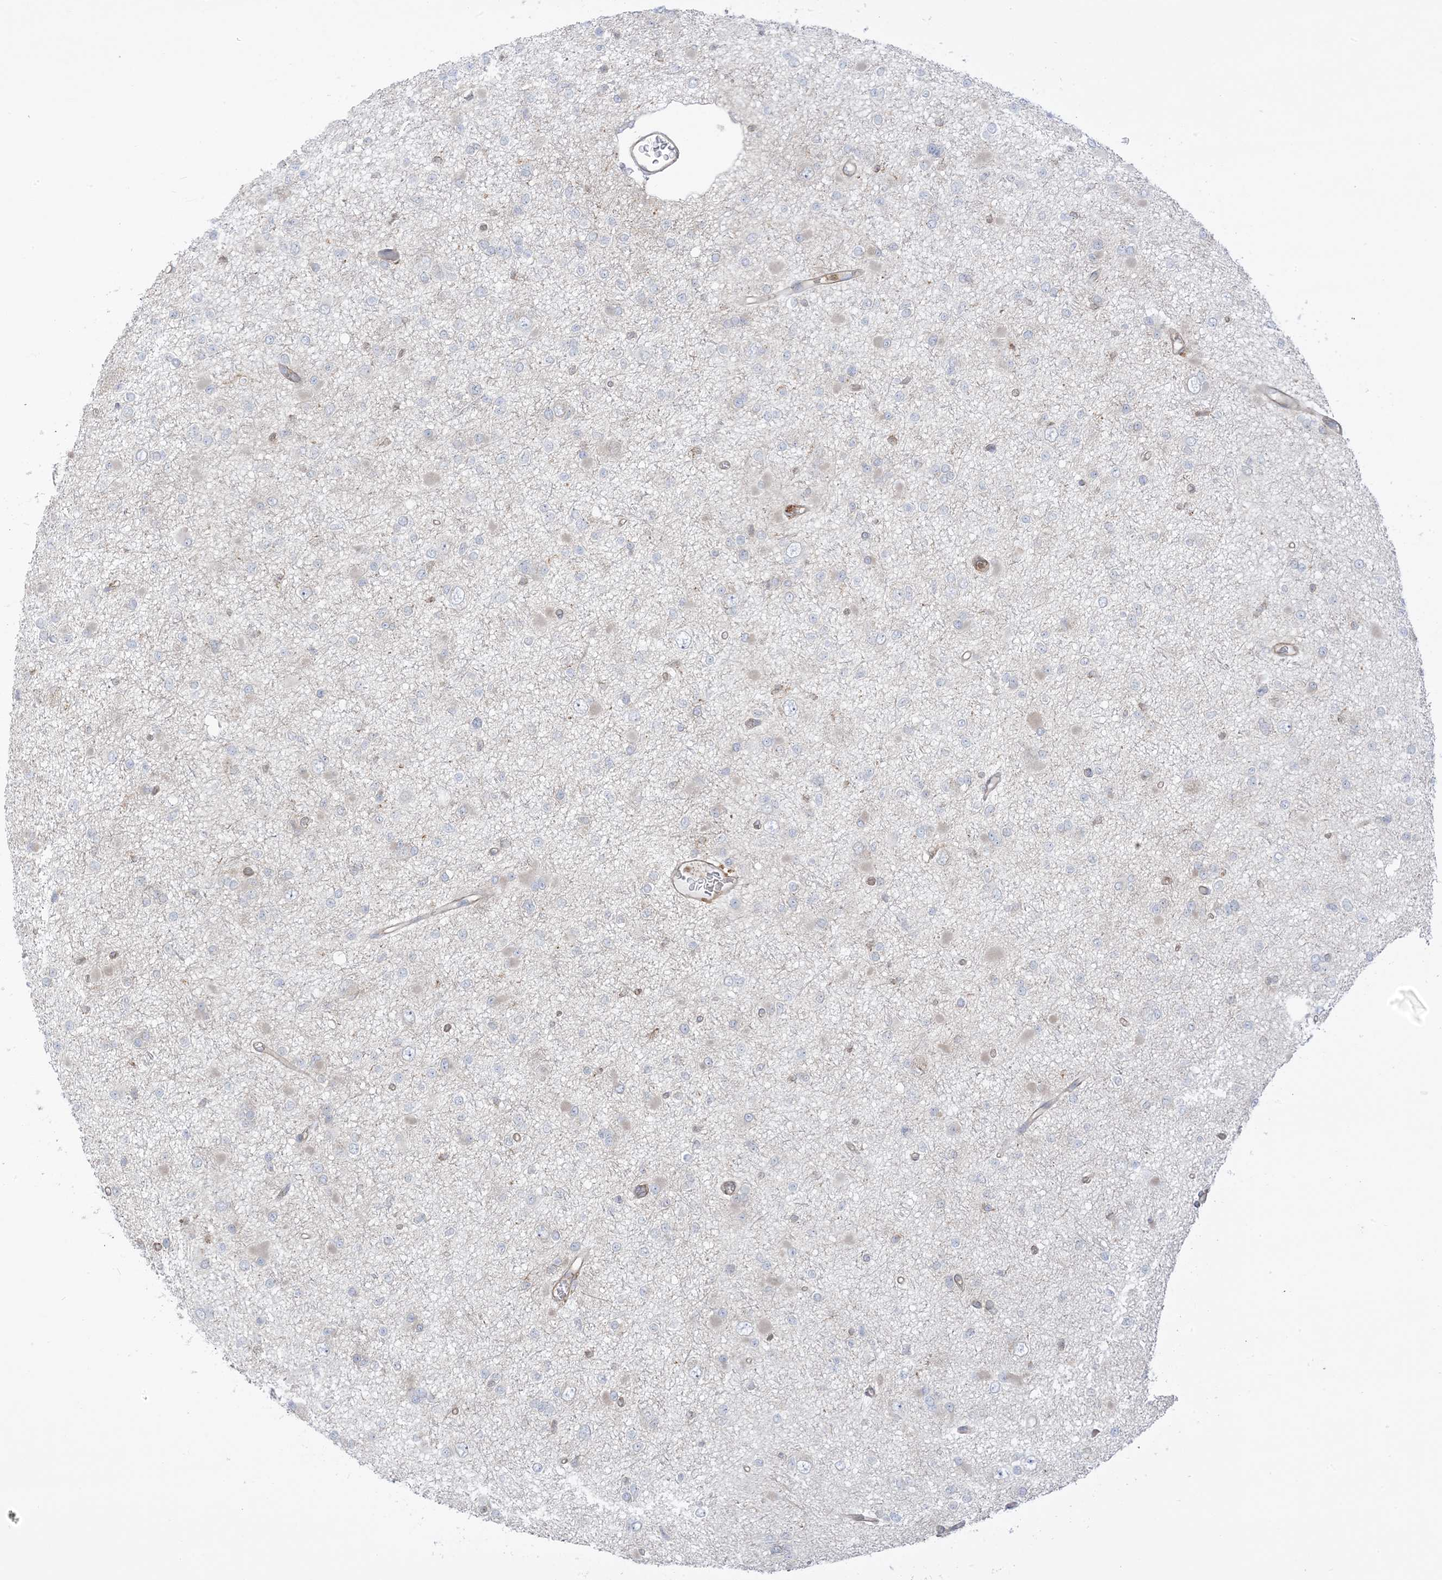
{"staining": {"intensity": "negative", "quantity": "none", "location": "none"}, "tissue": "glioma", "cell_type": "Tumor cells", "image_type": "cancer", "snomed": [{"axis": "morphology", "description": "Glioma, malignant, Low grade"}, {"axis": "topography", "description": "Brain"}], "caption": "IHC image of neoplastic tissue: human low-grade glioma (malignant) stained with DAB exhibits no significant protein staining in tumor cells.", "gene": "ICMT", "patient": {"sex": "female", "age": 22}}